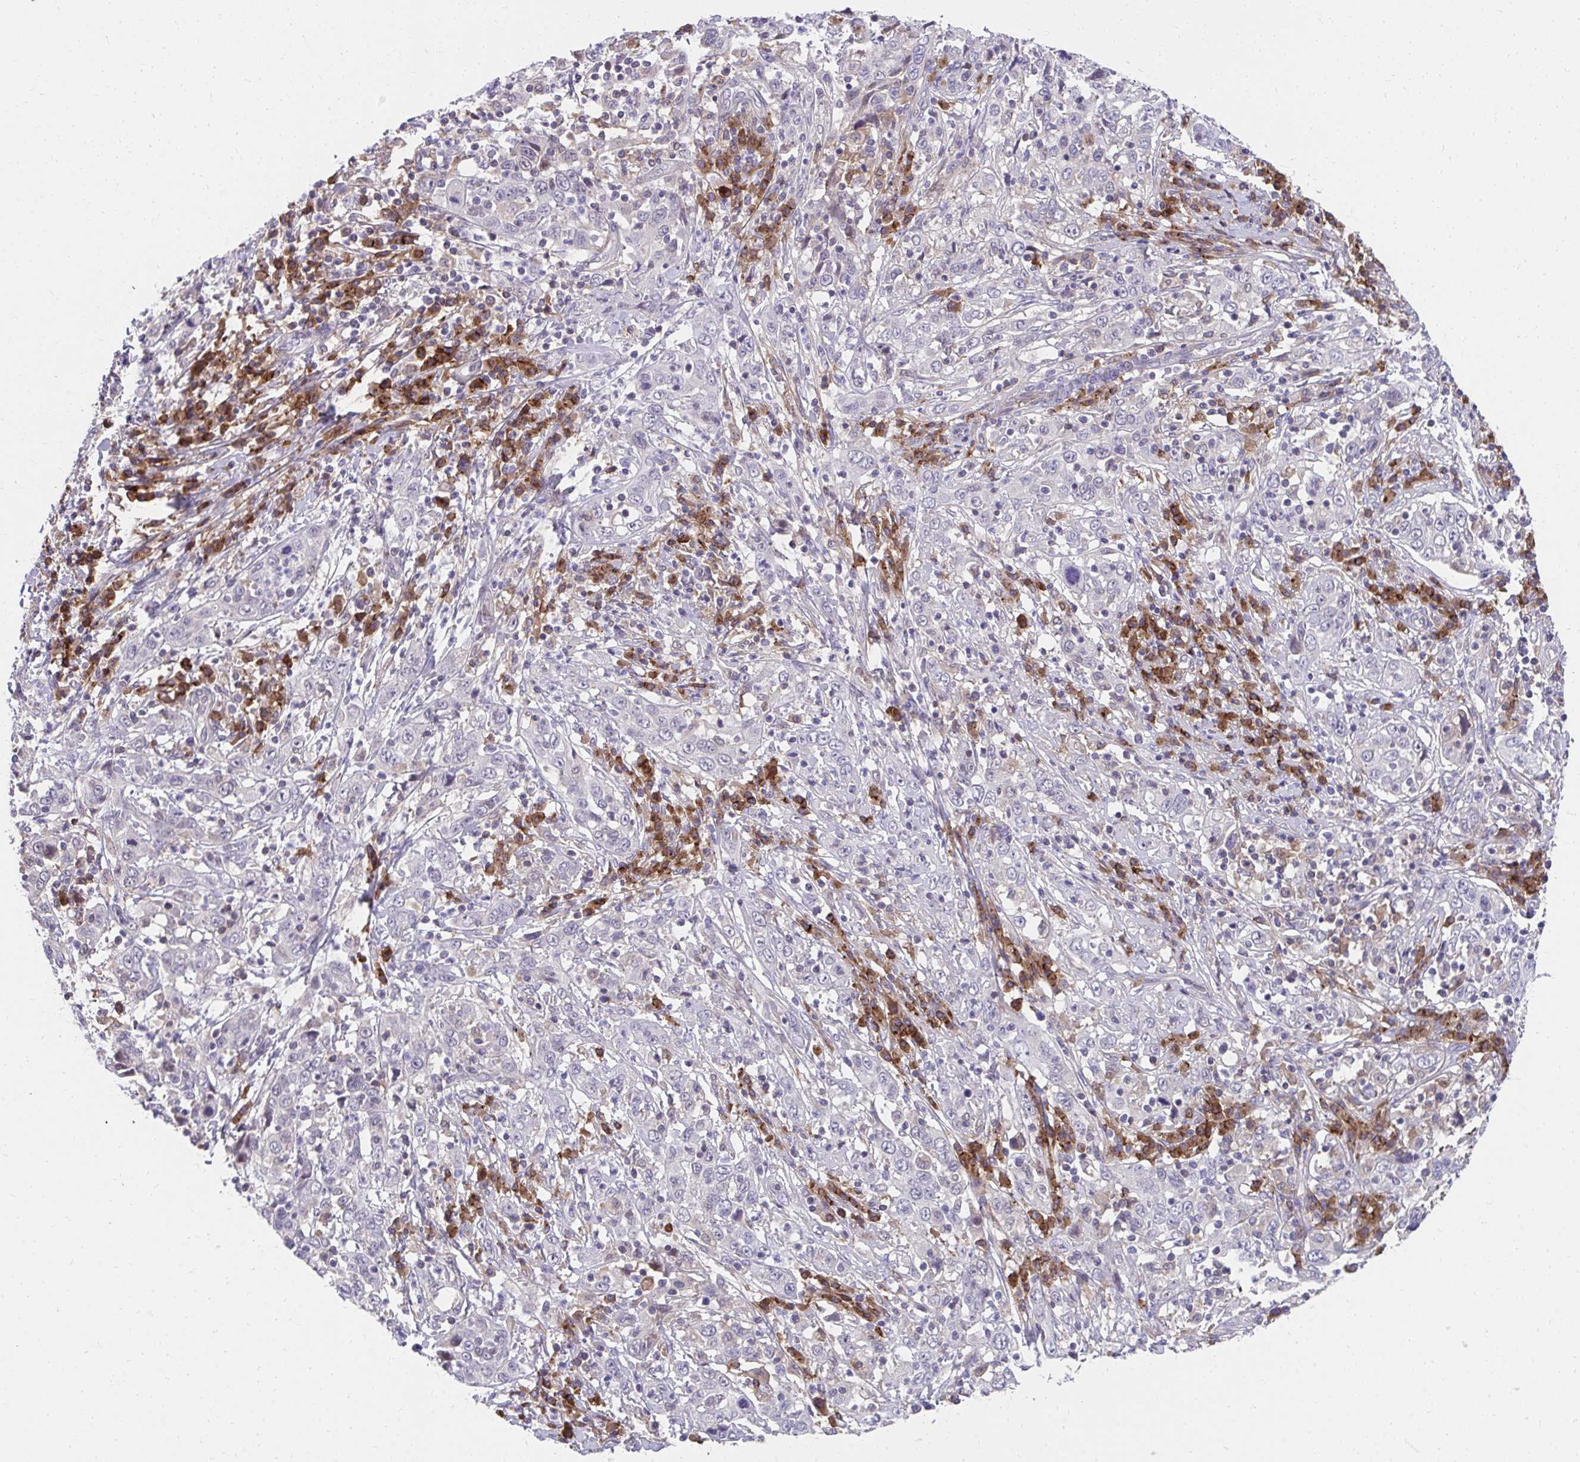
{"staining": {"intensity": "negative", "quantity": "none", "location": "none"}, "tissue": "cervical cancer", "cell_type": "Tumor cells", "image_type": "cancer", "snomed": [{"axis": "morphology", "description": "Squamous cell carcinoma, NOS"}, {"axis": "topography", "description": "Cervix"}], "caption": "The IHC histopathology image has no significant expression in tumor cells of cervical cancer tissue. (DAB IHC, high magnification).", "gene": "SLAMF7", "patient": {"sex": "female", "age": 46}}